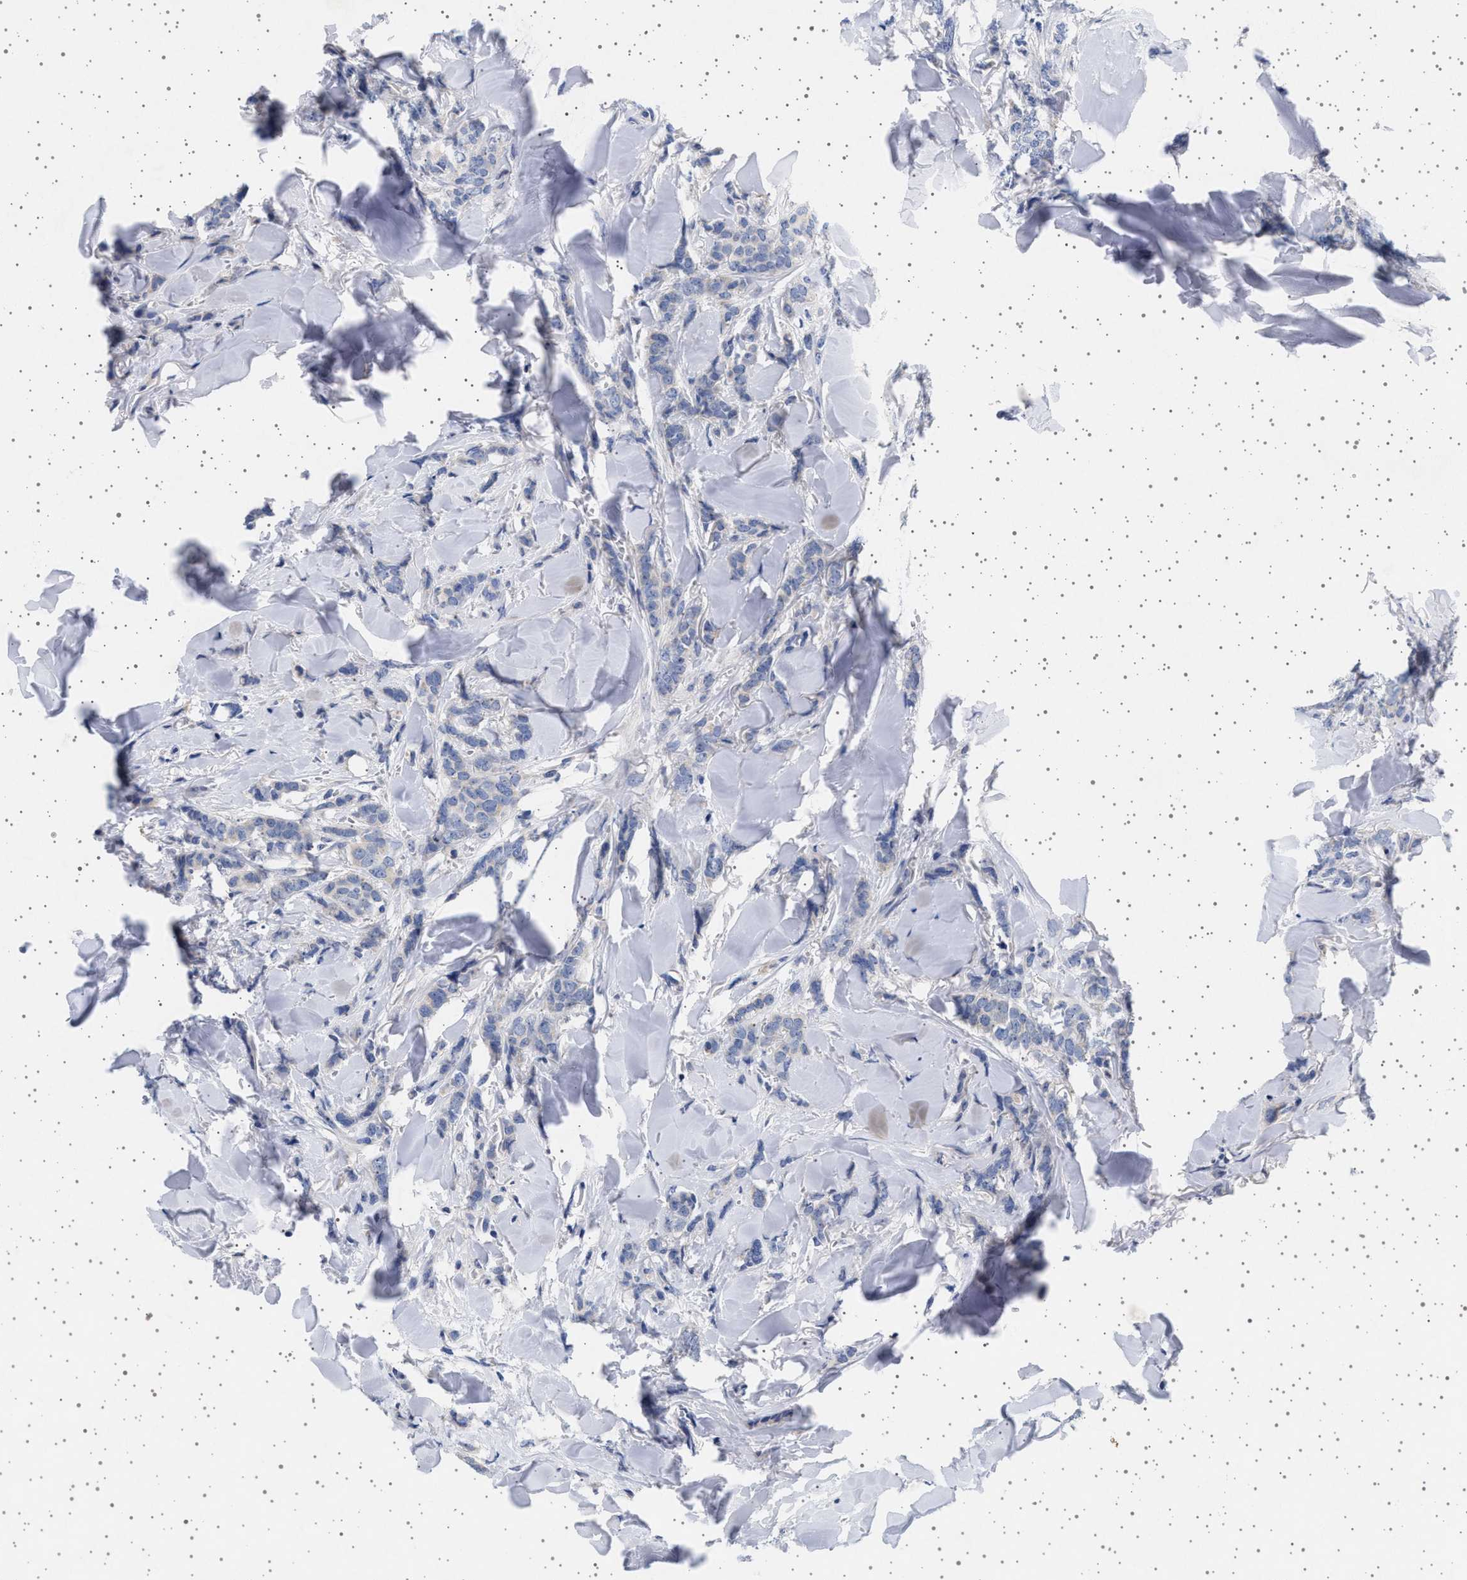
{"staining": {"intensity": "negative", "quantity": "none", "location": "none"}, "tissue": "breast cancer", "cell_type": "Tumor cells", "image_type": "cancer", "snomed": [{"axis": "morphology", "description": "Lobular carcinoma"}, {"axis": "topography", "description": "Skin"}, {"axis": "topography", "description": "Breast"}], "caption": "IHC micrograph of neoplastic tissue: breast cancer (lobular carcinoma) stained with DAB reveals no significant protein expression in tumor cells.", "gene": "TRMT10B", "patient": {"sex": "female", "age": 46}}